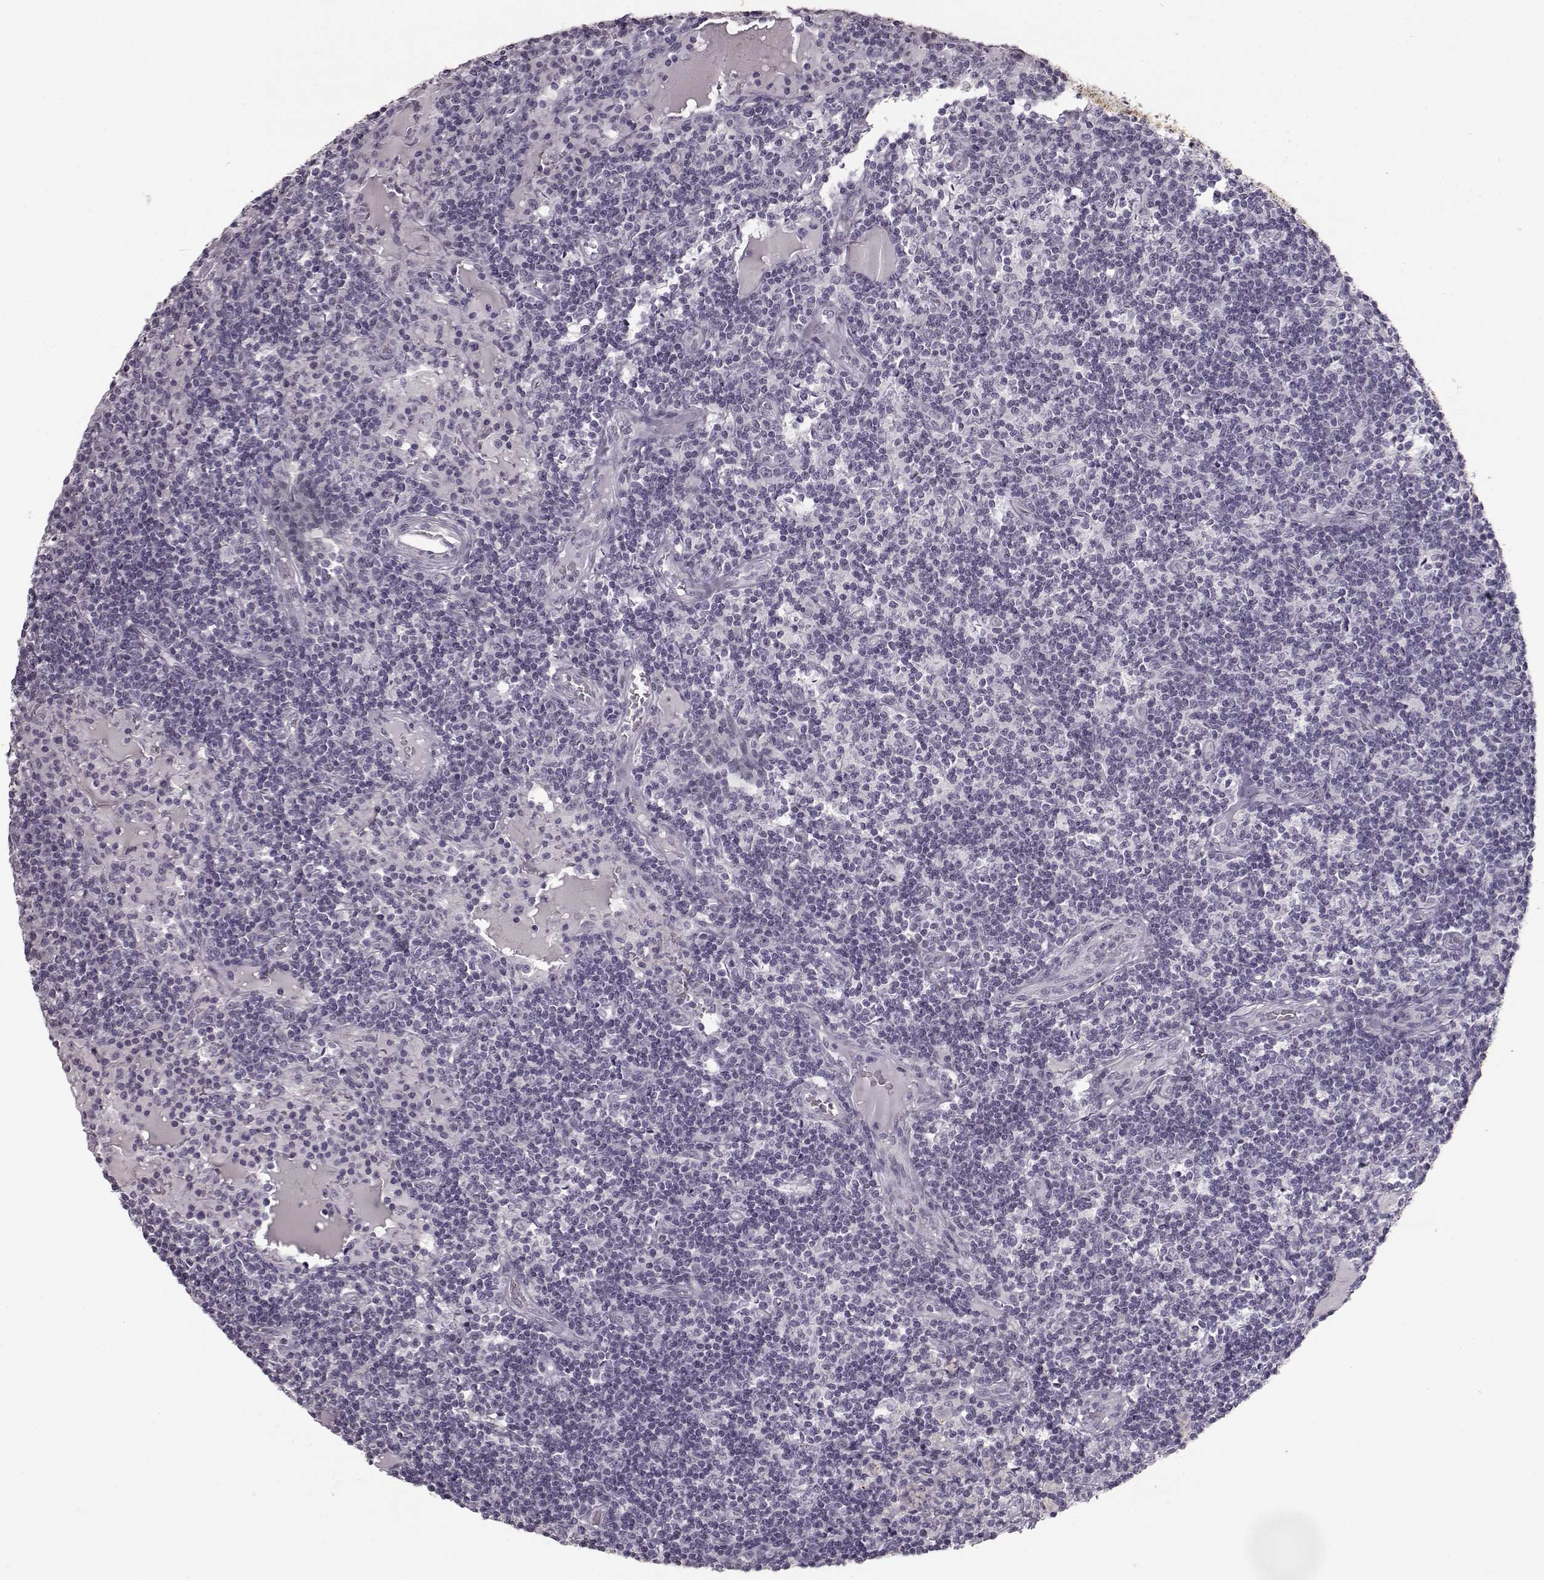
{"staining": {"intensity": "negative", "quantity": "none", "location": "none"}, "tissue": "lymph node", "cell_type": "Germinal center cells", "image_type": "normal", "snomed": [{"axis": "morphology", "description": "Normal tissue, NOS"}, {"axis": "topography", "description": "Lymph node"}], "caption": "Lymph node stained for a protein using IHC reveals no expression germinal center cells.", "gene": "SEMG2", "patient": {"sex": "female", "age": 72}}